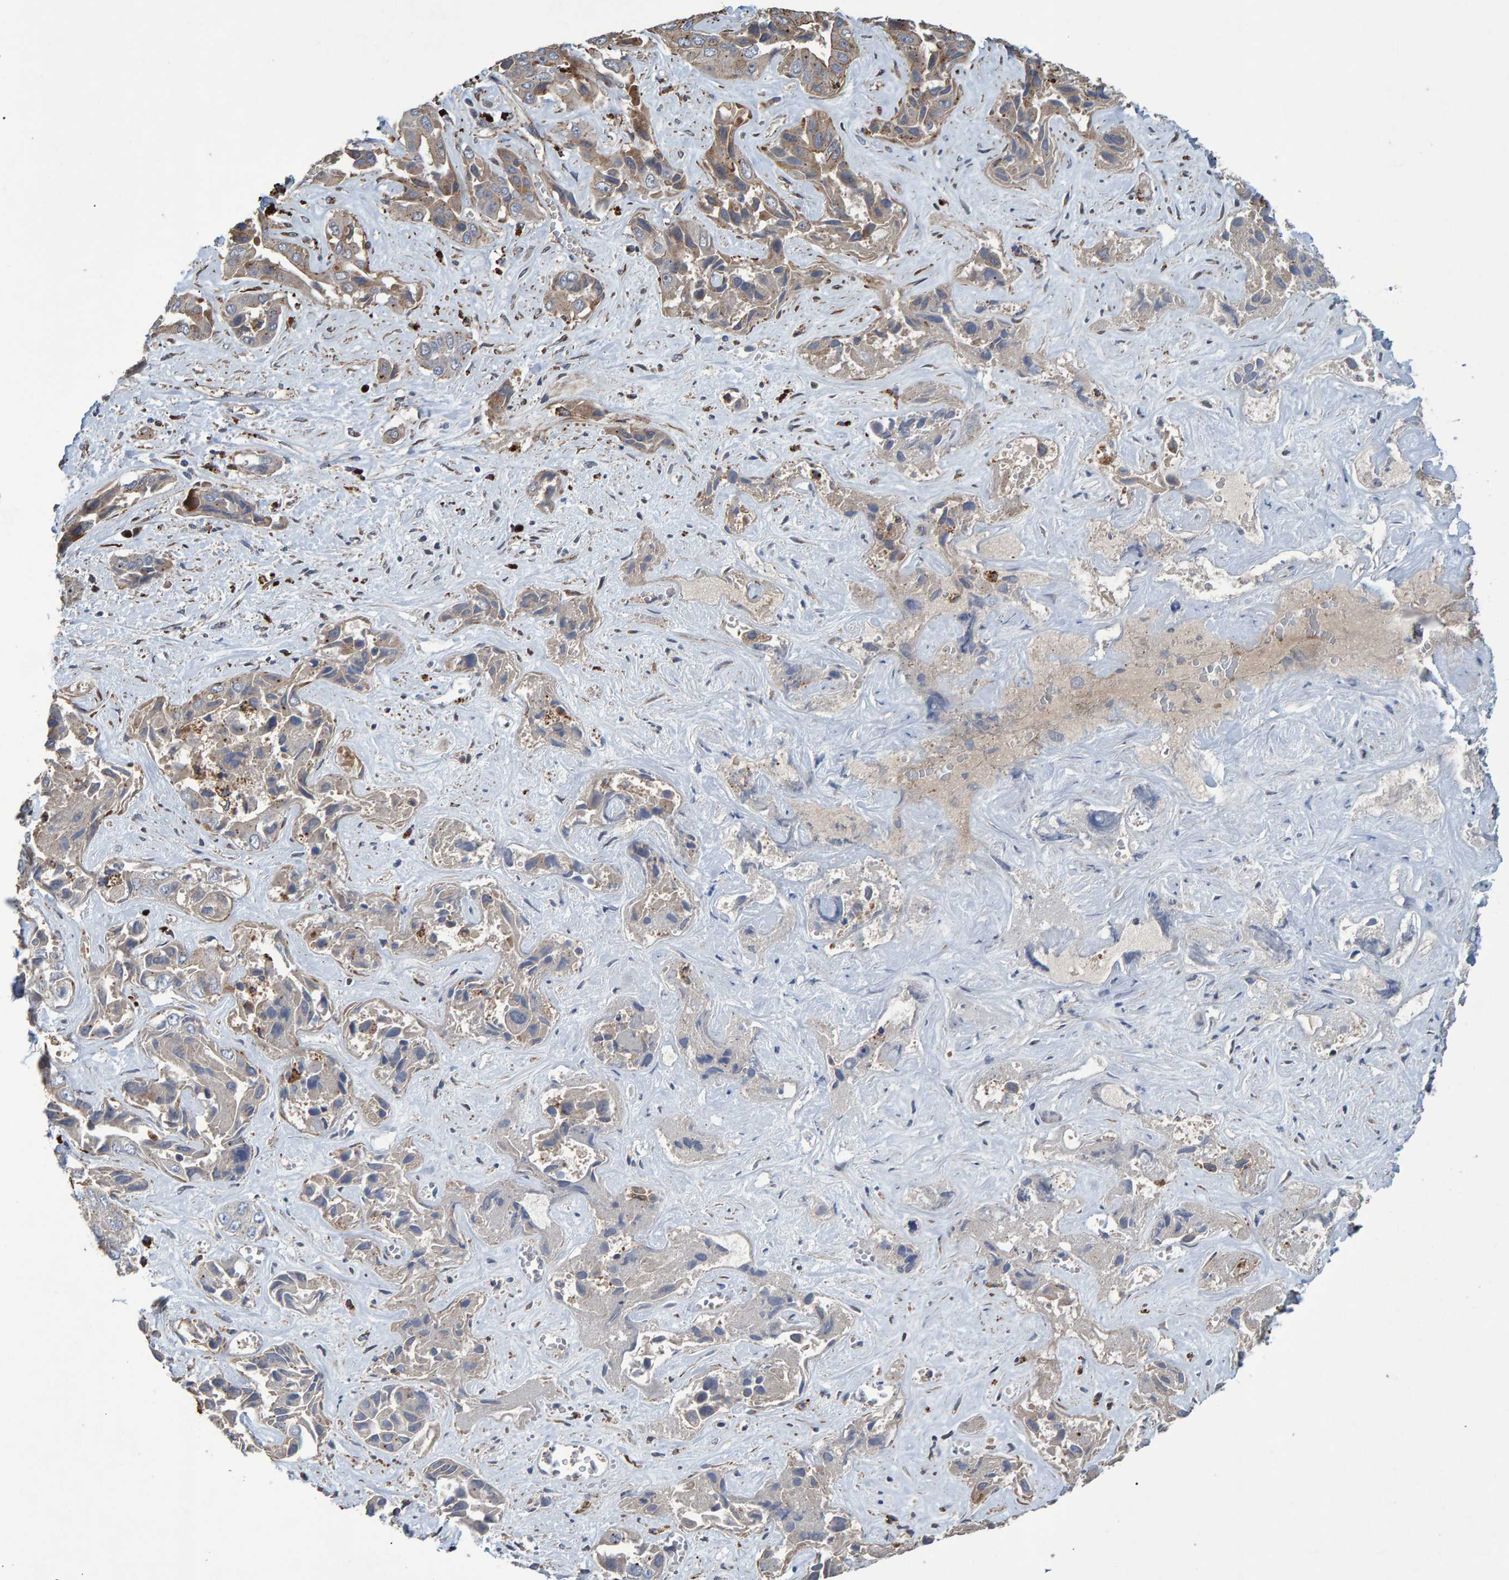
{"staining": {"intensity": "moderate", "quantity": "25%-75%", "location": "cytoplasmic/membranous"}, "tissue": "liver cancer", "cell_type": "Tumor cells", "image_type": "cancer", "snomed": [{"axis": "morphology", "description": "Cholangiocarcinoma"}, {"axis": "topography", "description": "Liver"}], "caption": "Protein staining of liver cancer (cholangiocarcinoma) tissue shows moderate cytoplasmic/membranous staining in about 25%-75% of tumor cells.", "gene": "SLIT2", "patient": {"sex": "female", "age": 52}}